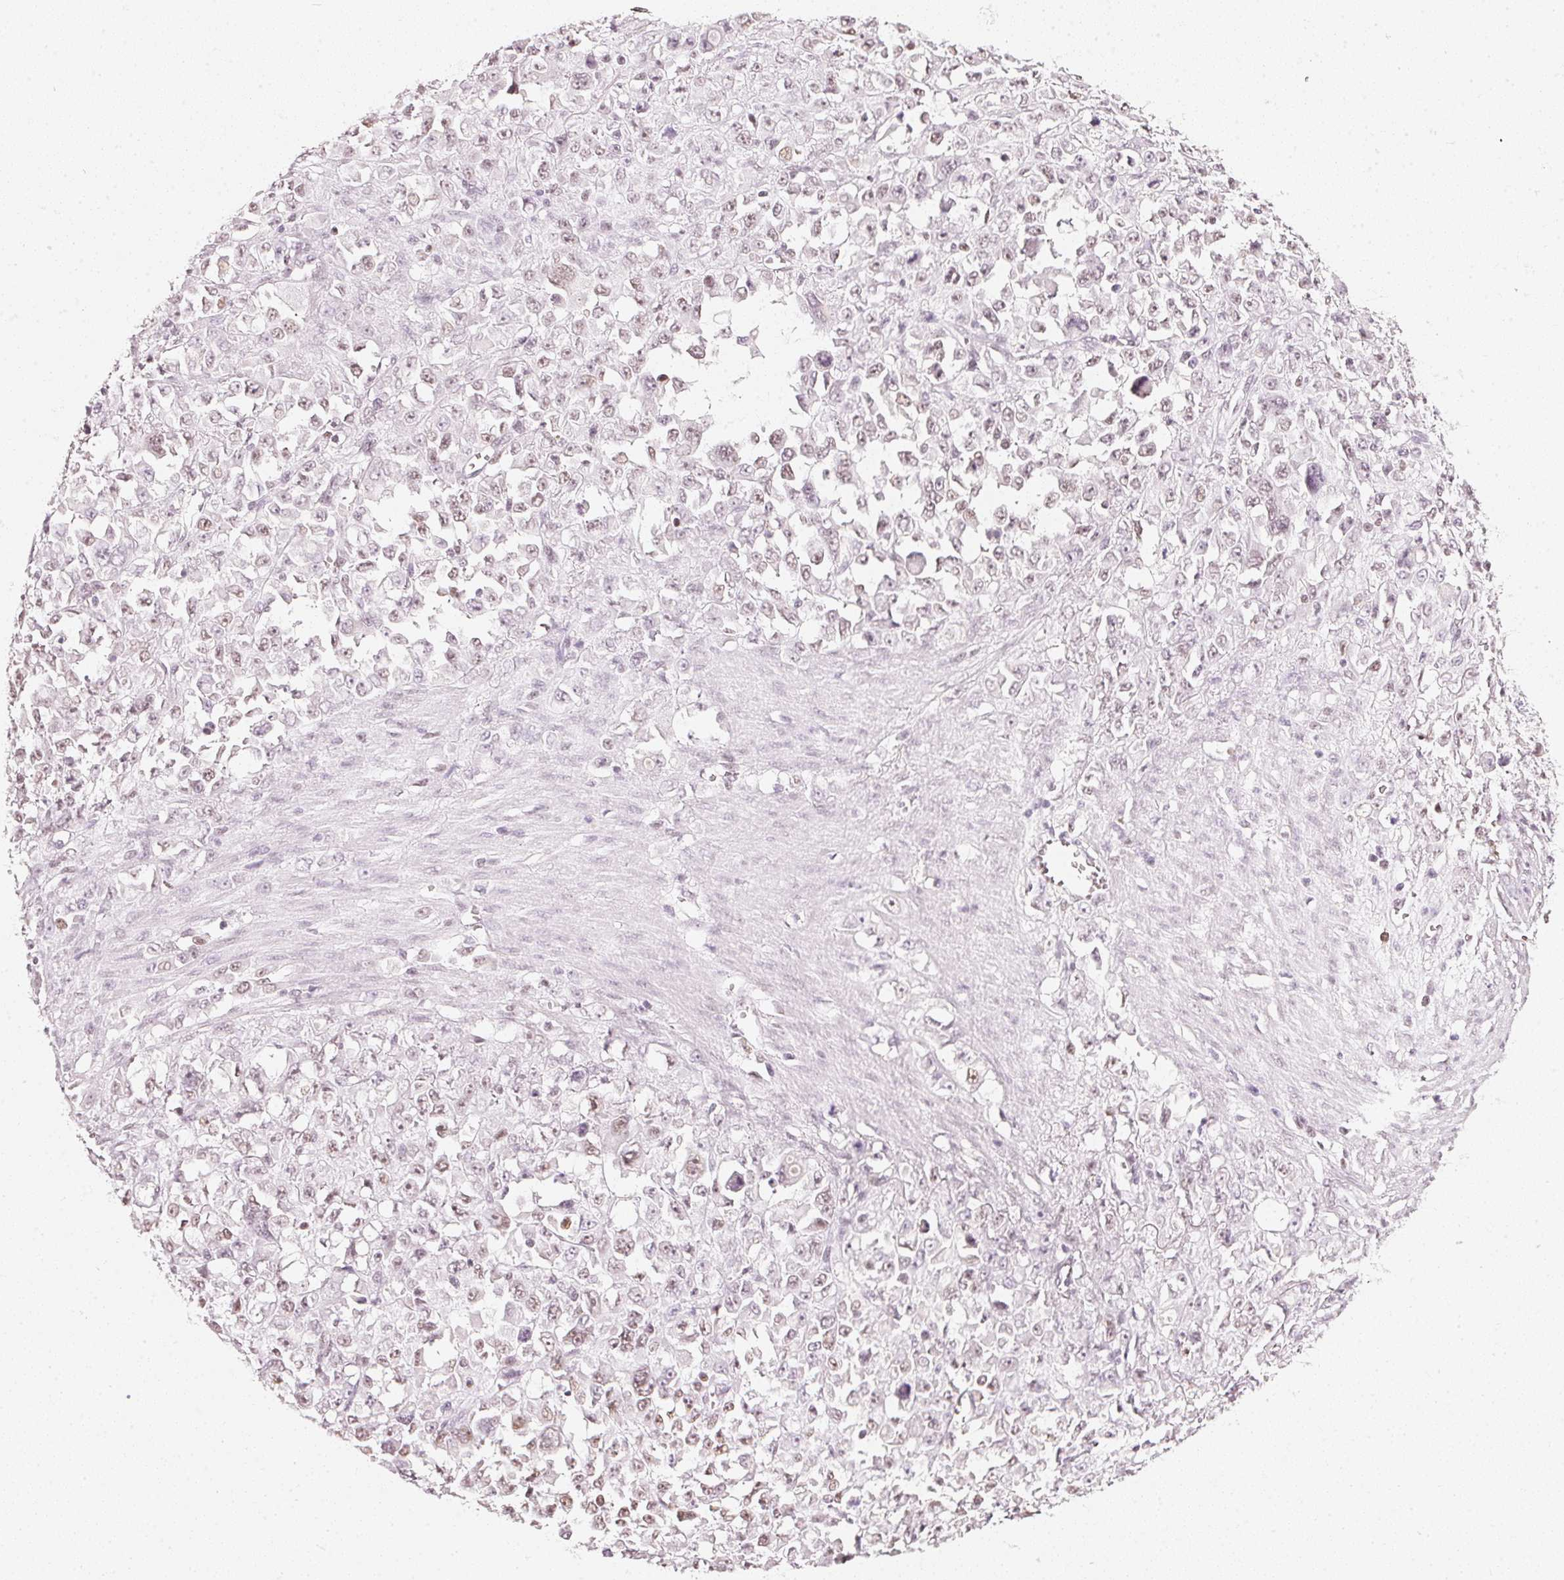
{"staining": {"intensity": "weak", "quantity": "<25%", "location": "nuclear"}, "tissue": "stomach cancer", "cell_type": "Tumor cells", "image_type": "cancer", "snomed": [{"axis": "morphology", "description": "Adenocarcinoma, NOS"}, {"axis": "topography", "description": "Stomach"}], "caption": "The photomicrograph shows no staining of tumor cells in stomach cancer.", "gene": "DNAJC6", "patient": {"sex": "female", "age": 76}}